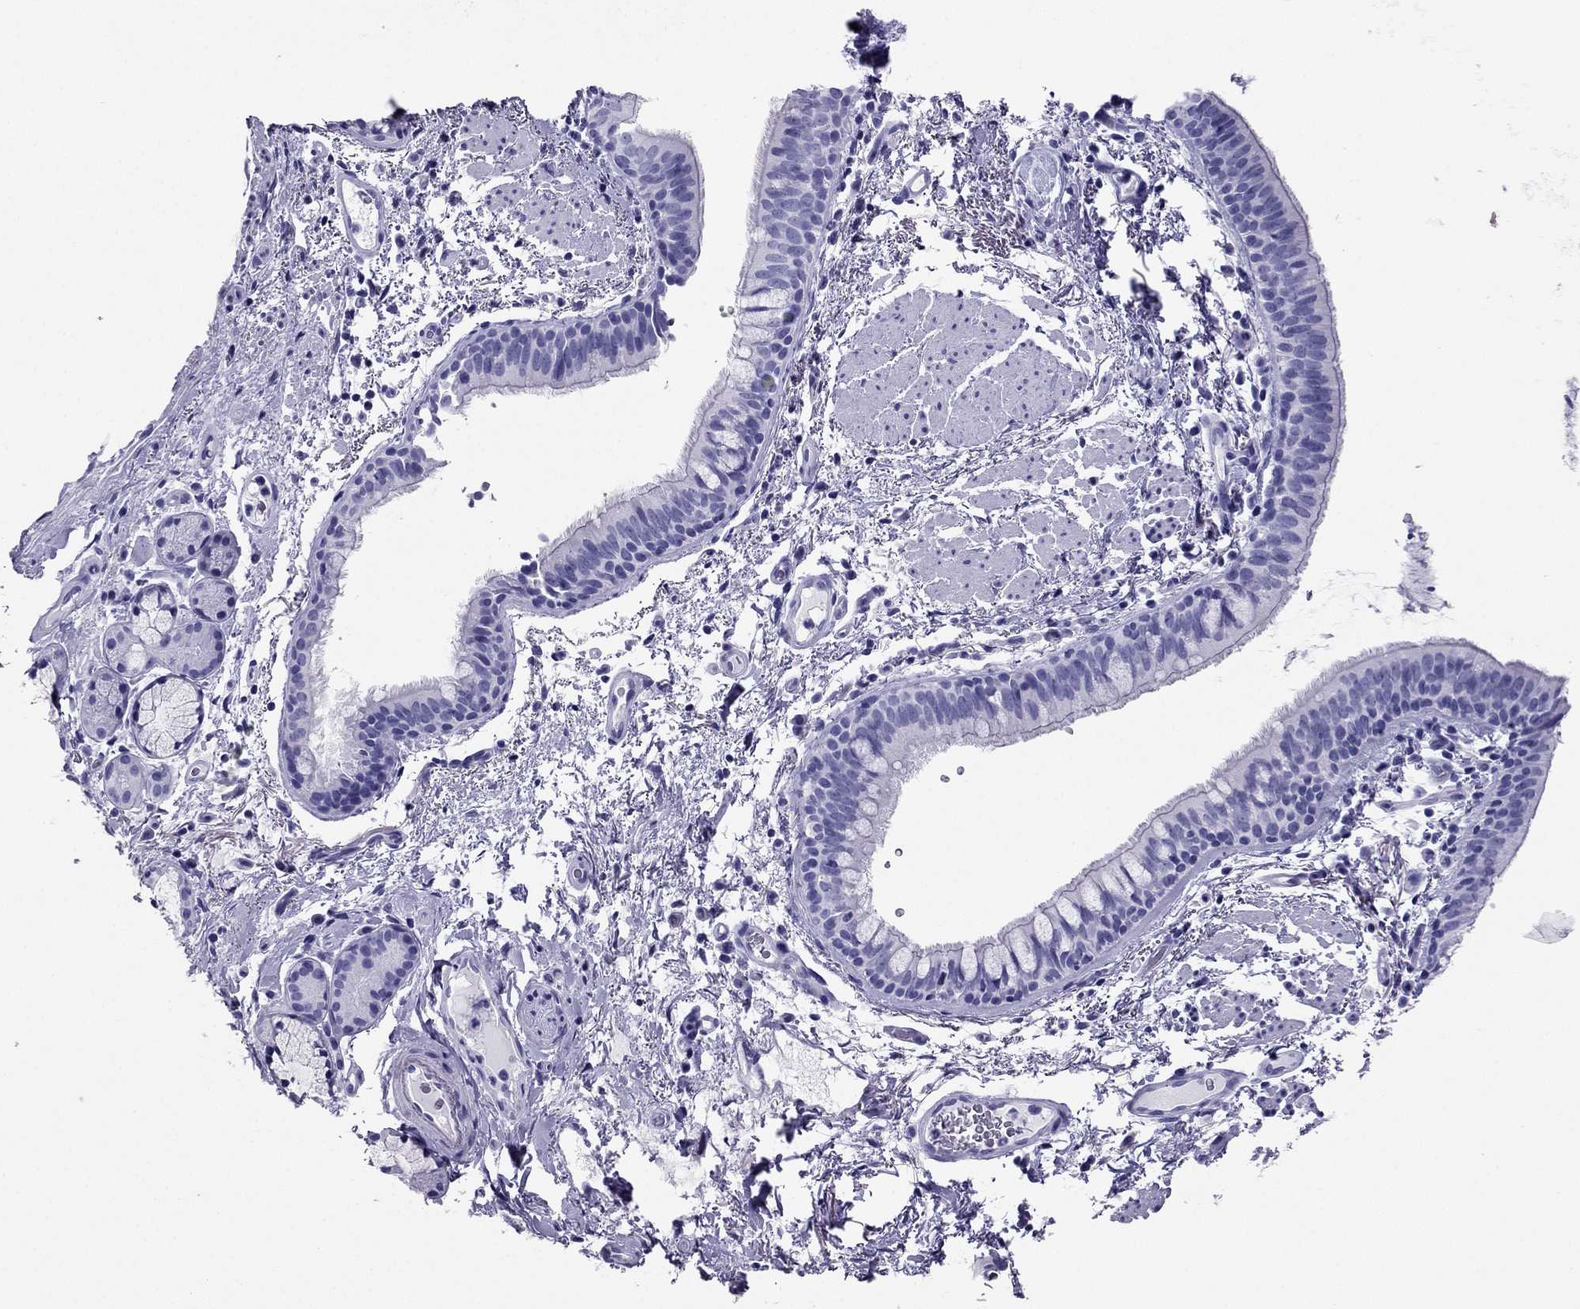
{"staining": {"intensity": "negative", "quantity": "none", "location": "none"}, "tissue": "bronchus", "cell_type": "Respiratory epithelial cells", "image_type": "normal", "snomed": [{"axis": "morphology", "description": "Normal tissue, NOS"}, {"axis": "topography", "description": "Bronchus"}], "caption": "This is an IHC histopathology image of unremarkable bronchus. There is no positivity in respiratory epithelial cells.", "gene": "PDE6A", "patient": {"sex": "female", "age": 64}}